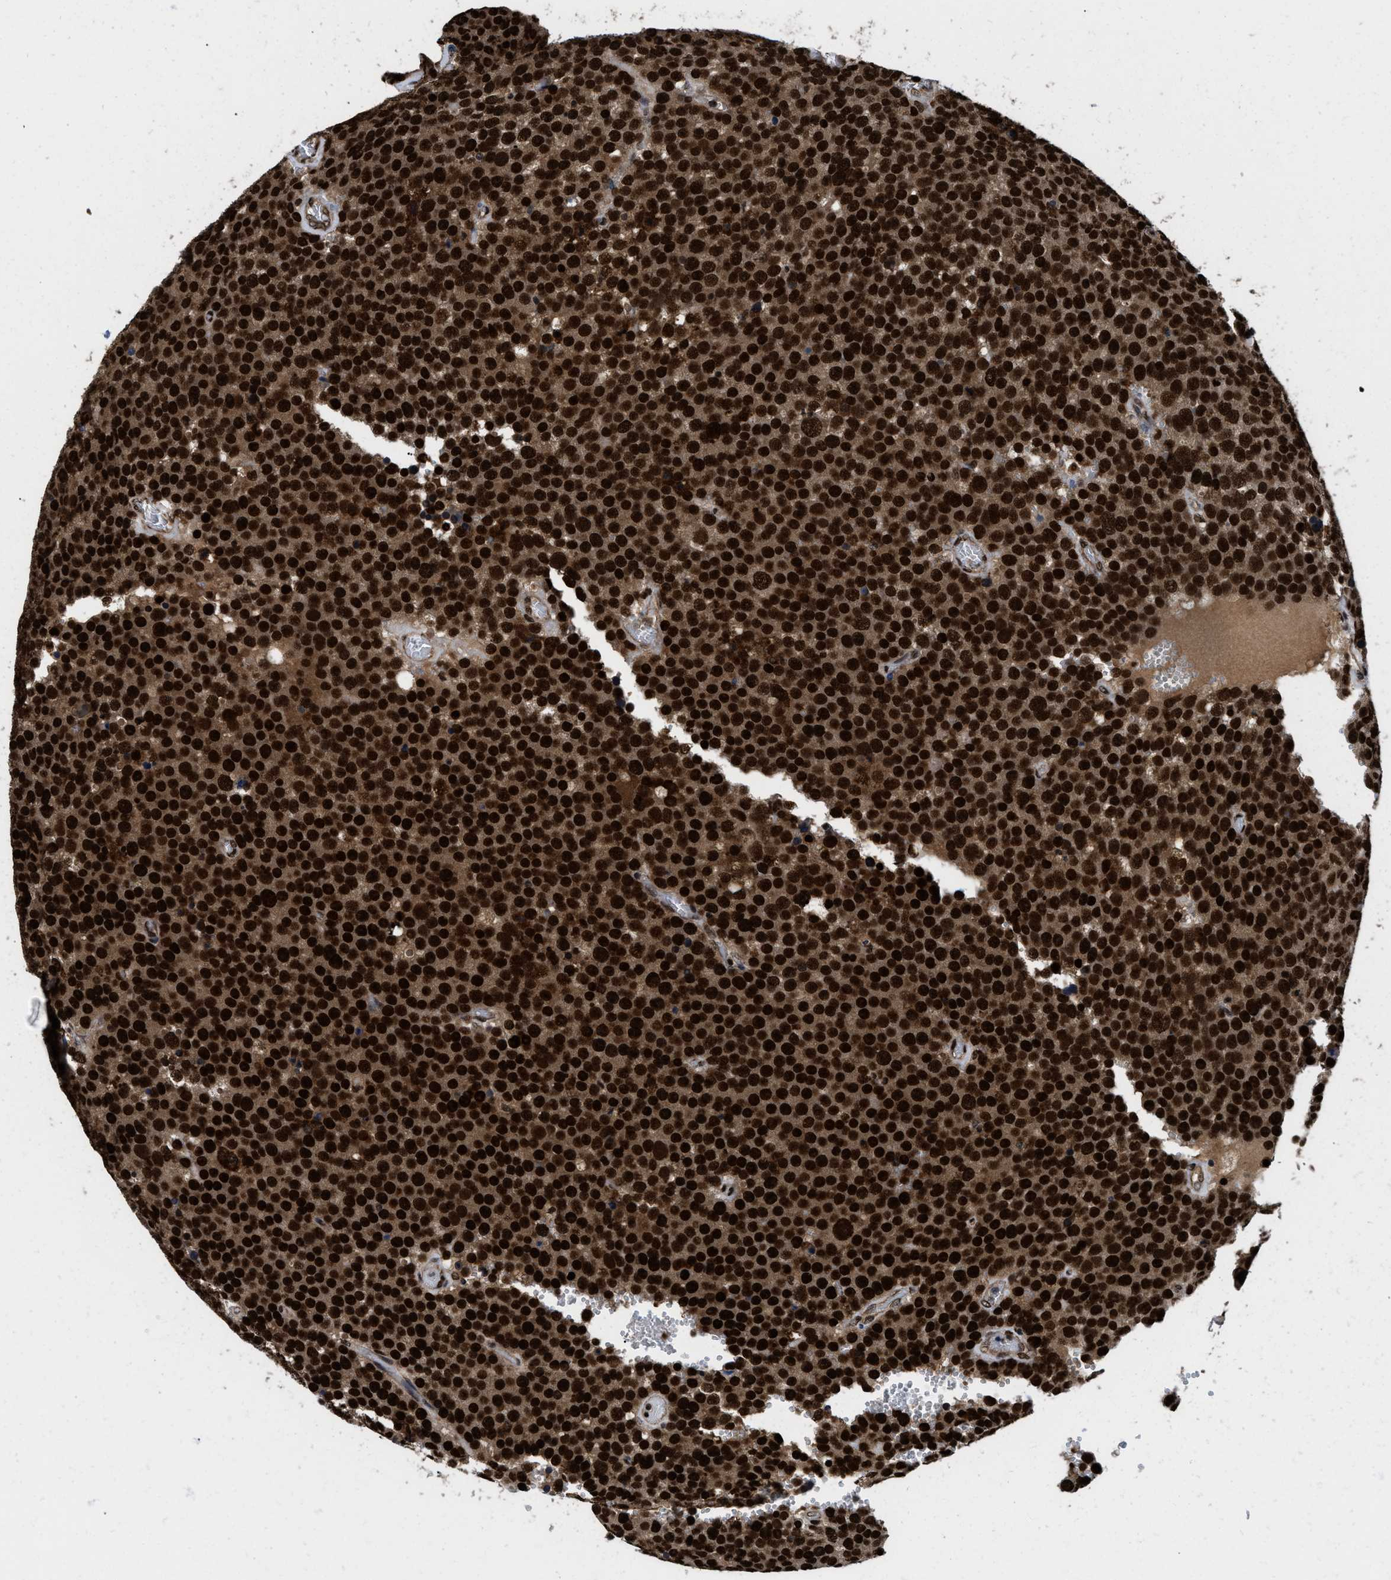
{"staining": {"intensity": "strong", "quantity": ">75%", "location": "cytoplasmic/membranous,nuclear"}, "tissue": "testis cancer", "cell_type": "Tumor cells", "image_type": "cancer", "snomed": [{"axis": "morphology", "description": "Normal tissue, NOS"}, {"axis": "morphology", "description": "Seminoma, NOS"}, {"axis": "topography", "description": "Testis"}], "caption": "Tumor cells show high levels of strong cytoplasmic/membranous and nuclear staining in approximately >75% of cells in testis cancer. (Stains: DAB in brown, nuclei in blue, Microscopy: brightfield microscopy at high magnification).", "gene": "SAFB", "patient": {"sex": "male", "age": 71}}